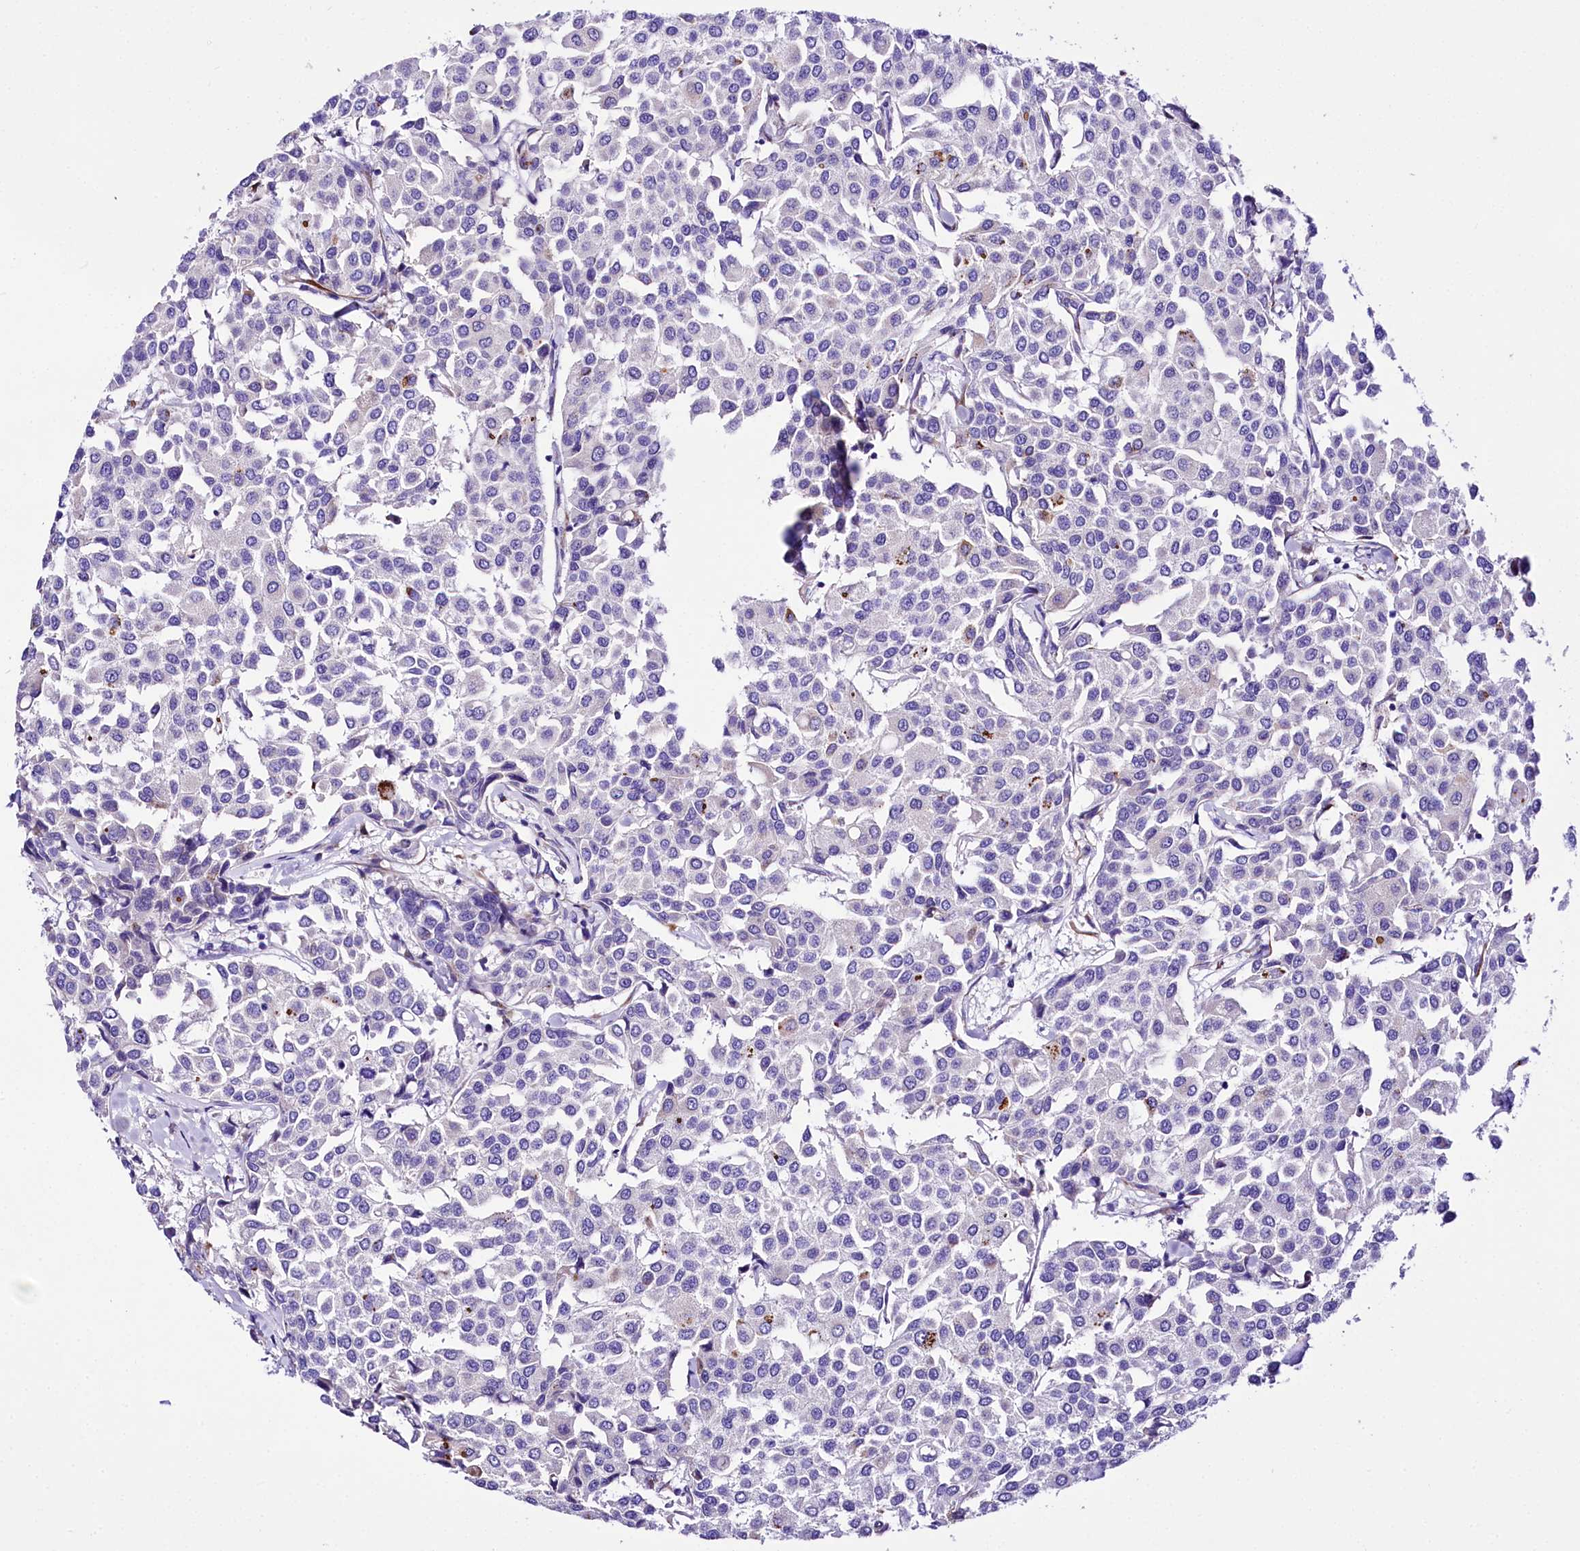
{"staining": {"intensity": "negative", "quantity": "none", "location": "none"}, "tissue": "breast cancer", "cell_type": "Tumor cells", "image_type": "cancer", "snomed": [{"axis": "morphology", "description": "Duct carcinoma"}, {"axis": "topography", "description": "Breast"}], "caption": "The histopathology image shows no significant expression in tumor cells of infiltrating ductal carcinoma (breast). The staining was performed using DAB to visualize the protein expression in brown, while the nuclei were stained in blue with hematoxylin (Magnification: 20x).", "gene": "A2ML1", "patient": {"sex": "female", "age": 55}}